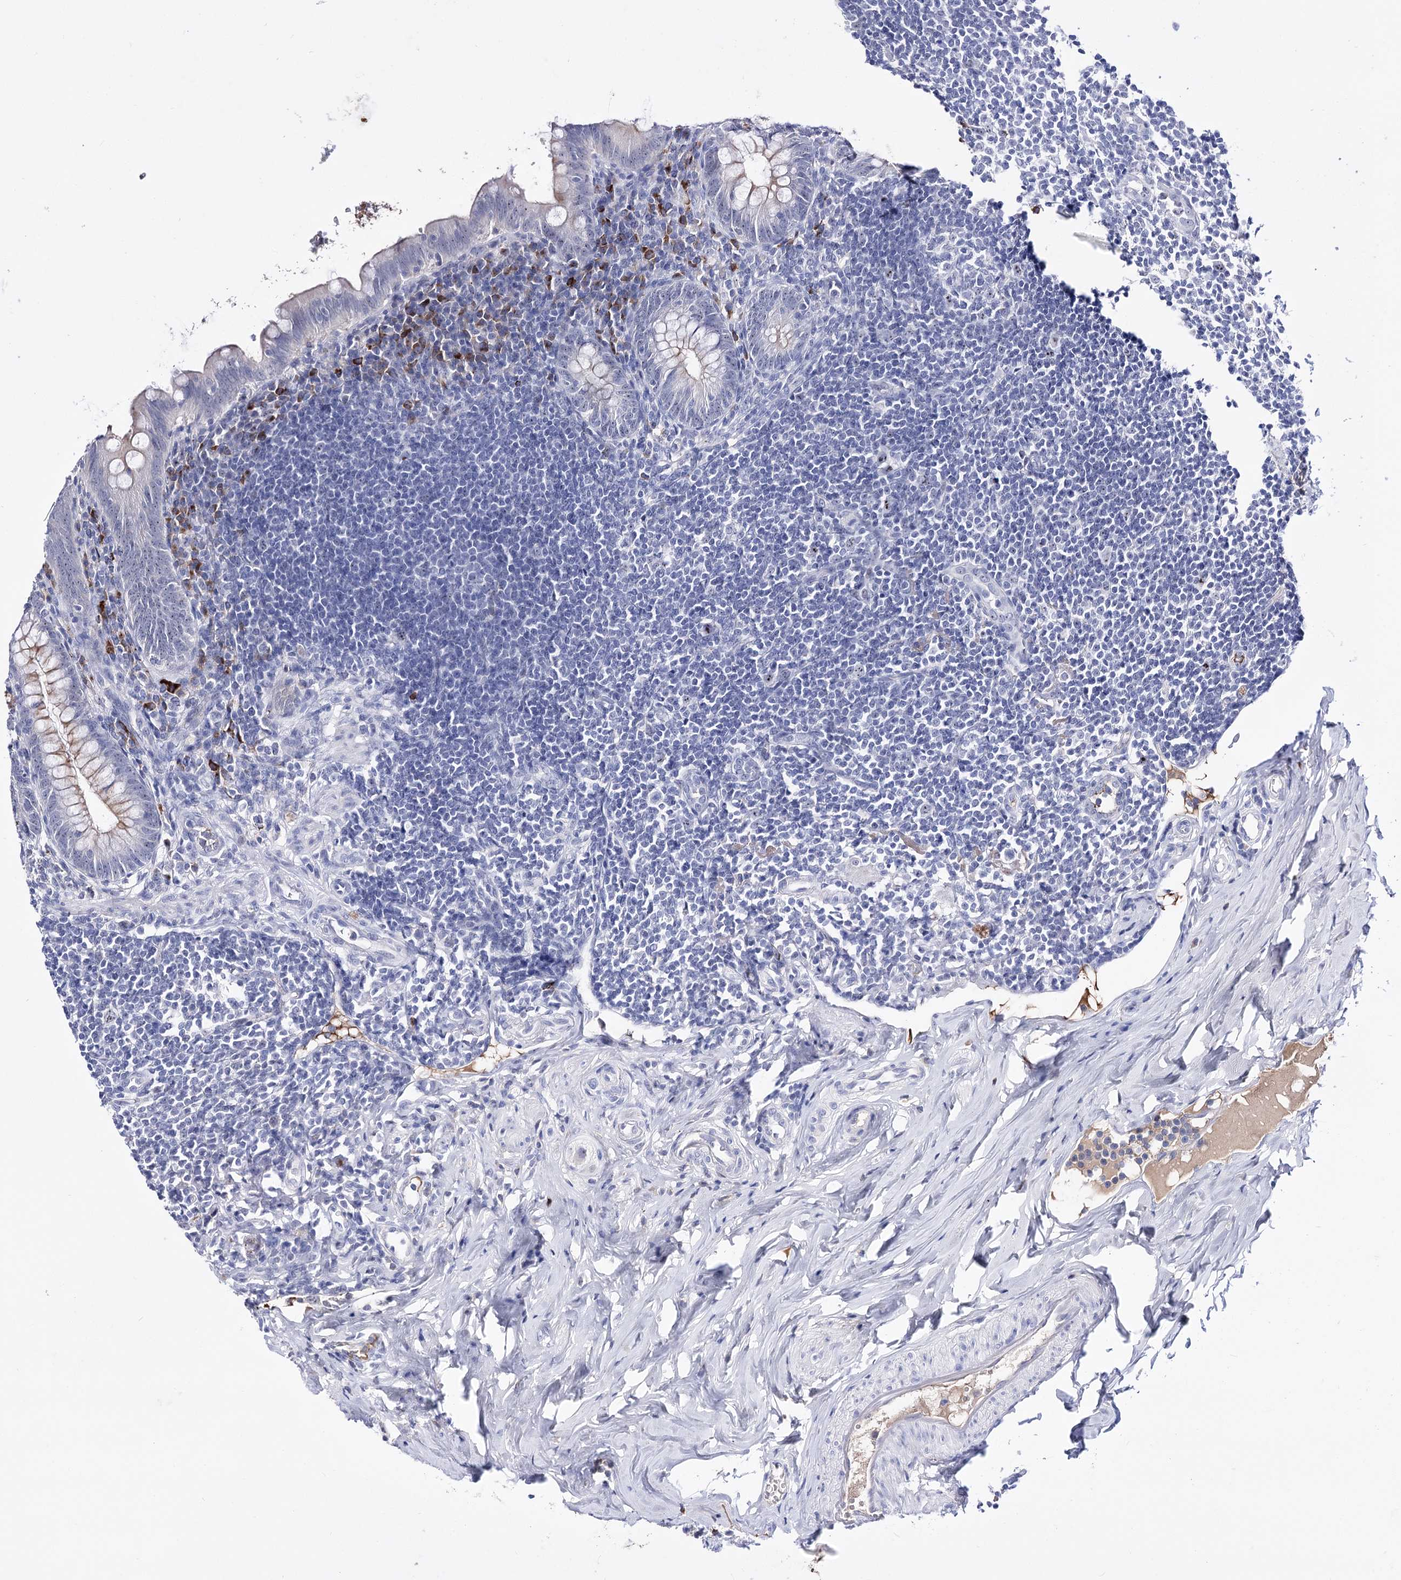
{"staining": {"intensity": "negative", "quantity": "none", "location": "none"}, "tissue": "appendix", "cell_type": "Glandular cells", "image_type": "normal", "snomed": [{"axis": "morphology", "description": "Normal tissue, NOS"}, {"axis": "topography", "description": "Appendix"}], "caption": "Immunohistochemistry (IHC) histopathology image of unremarkable appendix: human appendix stained with DAB displays no significant protein expression in glandular cells. The staining was performed using DAB to visualize the protein expression in brown, while the nuclei were stained in blue with hematoxylin (Magnification: 20x).", "gene": "PCGF5", "patient": {"sex": "female", "age": 33}}